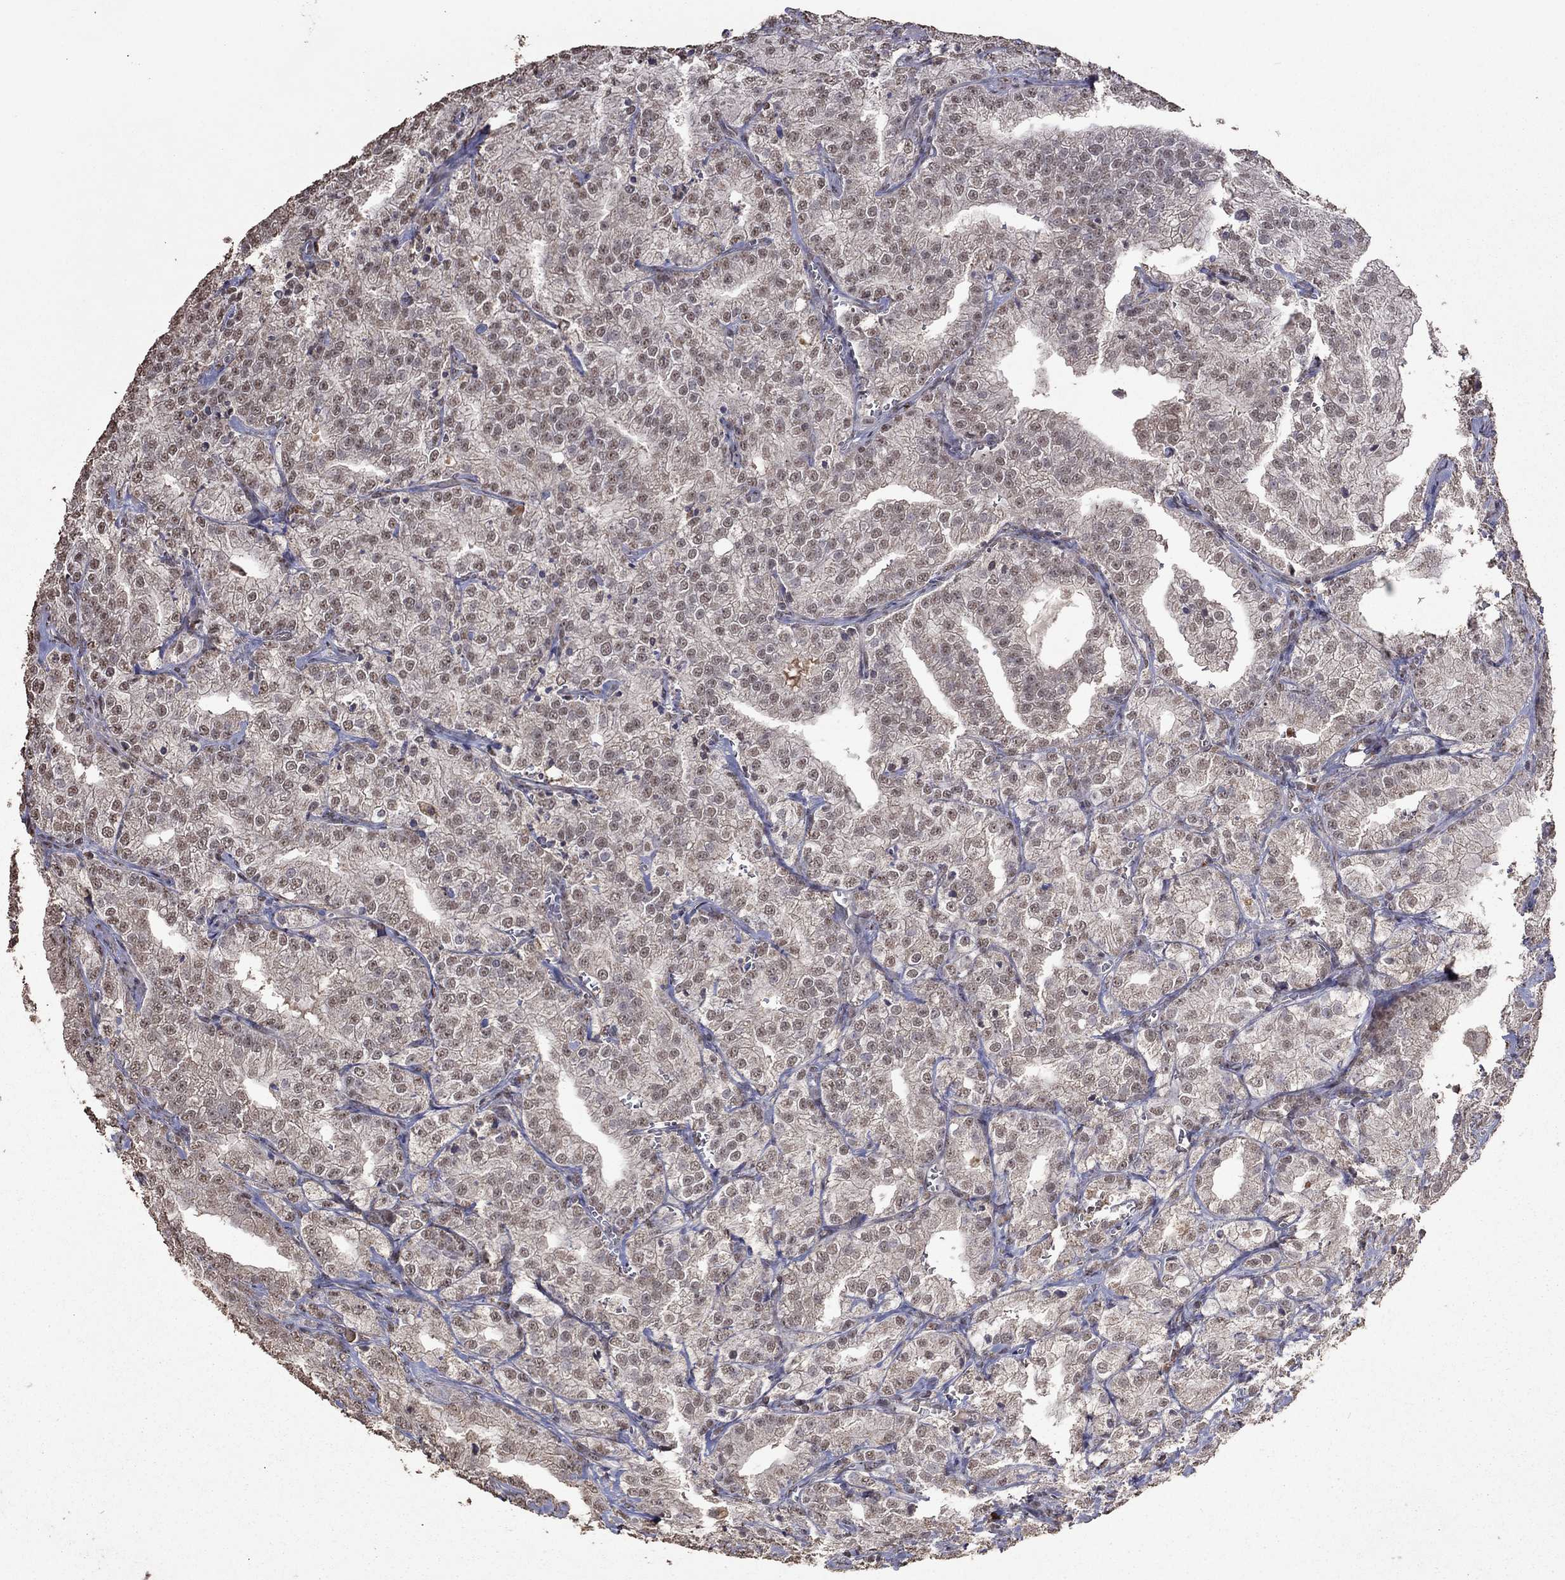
{"staining": {"intensity": "negative", "quantity": "none", "location": "none"}, "tissue": "prostate cancer", "cell_type": "Tumor cells", "image_type": "cancer", "snomed": [{"axis": "morphology", "description": "Adenocarcinoma, NOS"}, {"axis": "topography", "description": "Prostate"}], "caption": "This is a image of IHC staining of adenocarcinoma (prostate), which shows no expression in tumor cells.", "gene": "SERPINA5", "patient": {"sex": "male", "age": 70}}